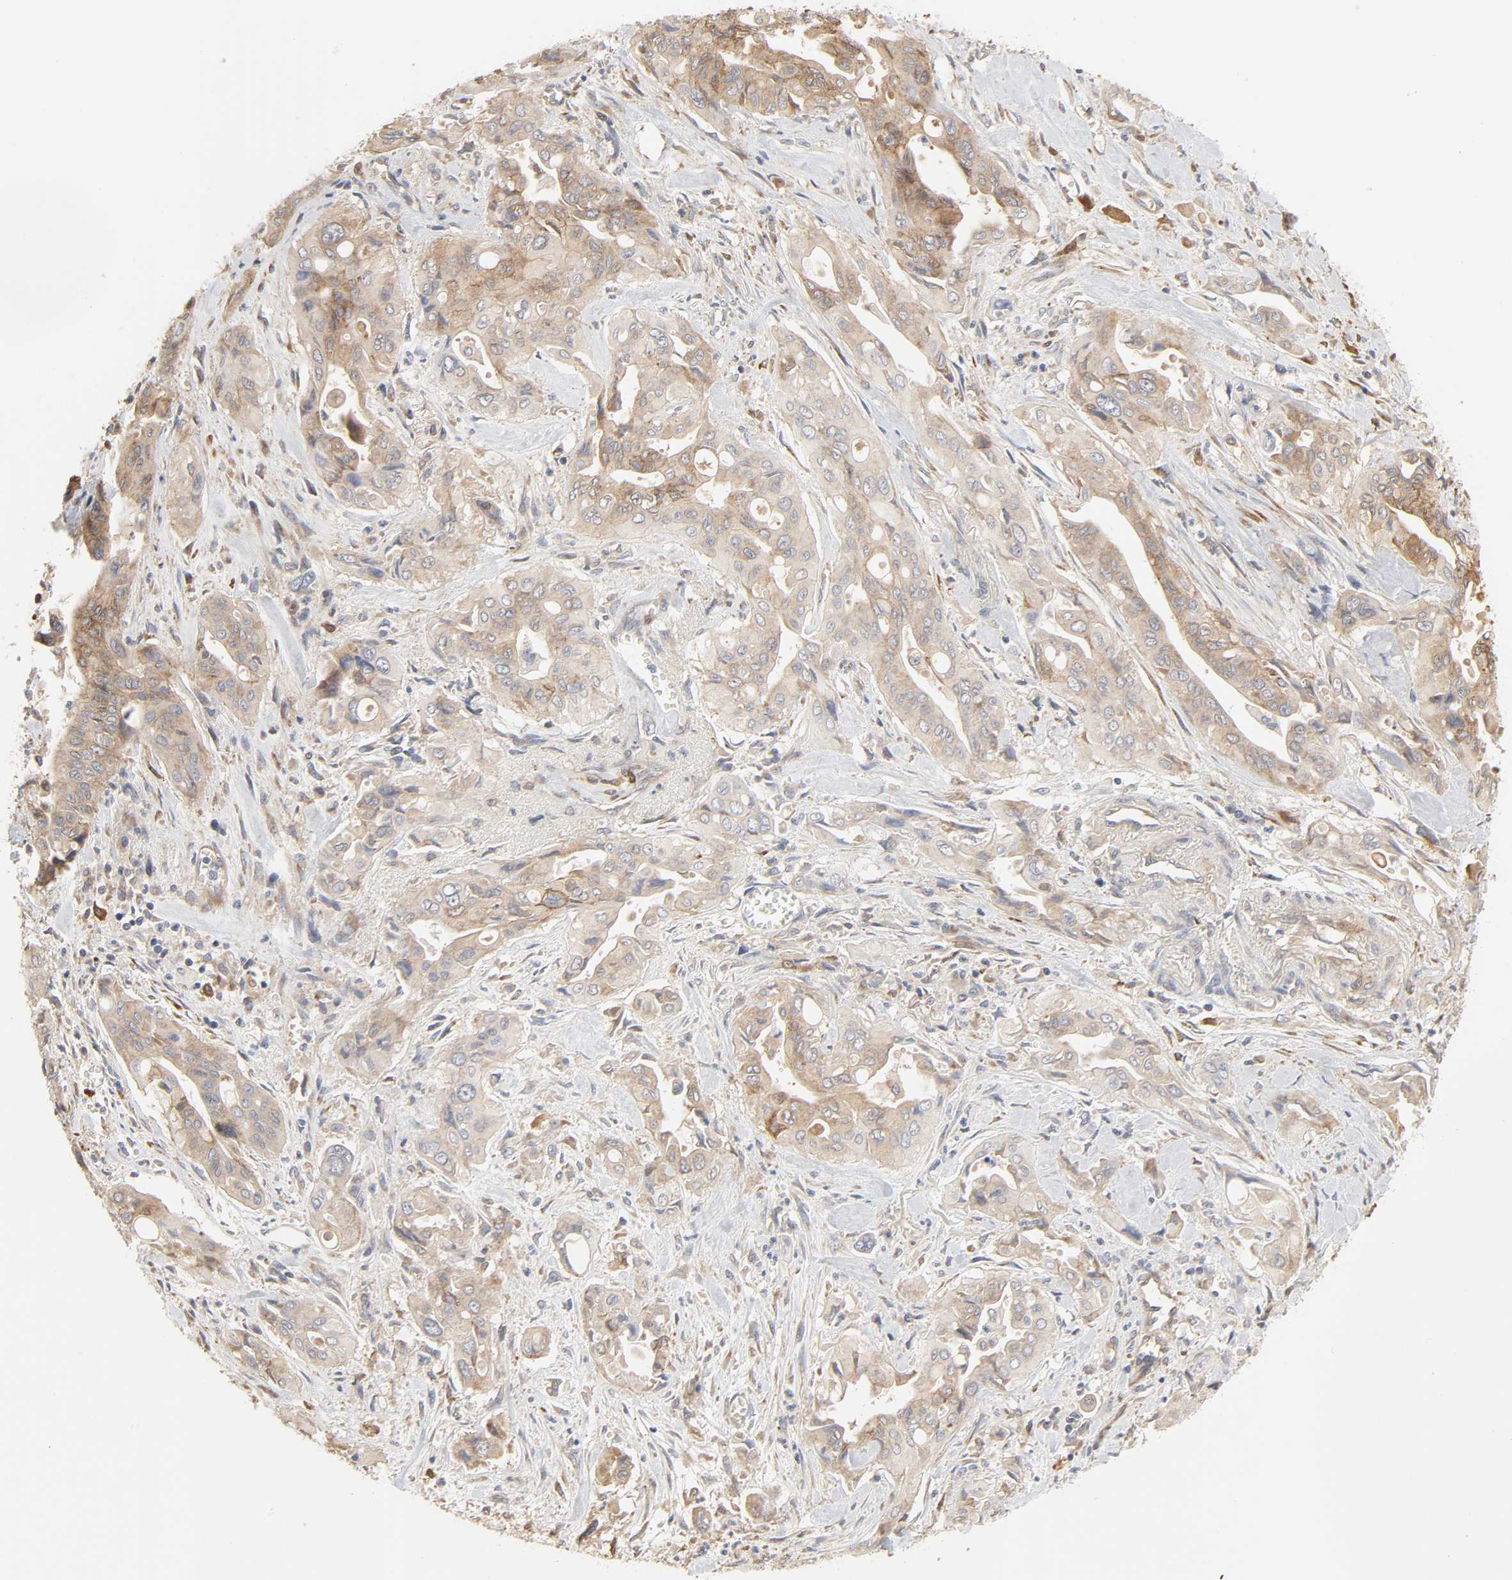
{"staining": {"intensity": "weak", "quantity": ">75%", "location": "cytoplasmic/membranous"}, "tissue": "pancreatic cancer", "cell_type": "Tumor cells", "image_type": "cancer", "snomed": [{"axis": "morphology", "description": "Adenocarcinoma, NOS"}, {"axis": "topography", "description": "Pancreas"}], "caption": "IHC of pancreatic adenocarcinoma exhibits low levels of weak cytoplasmic/membranous positivity in approximately >75% of tumor cells.", "gene": "NDRG2", "patient": {"sex": "male", "age": 77}}